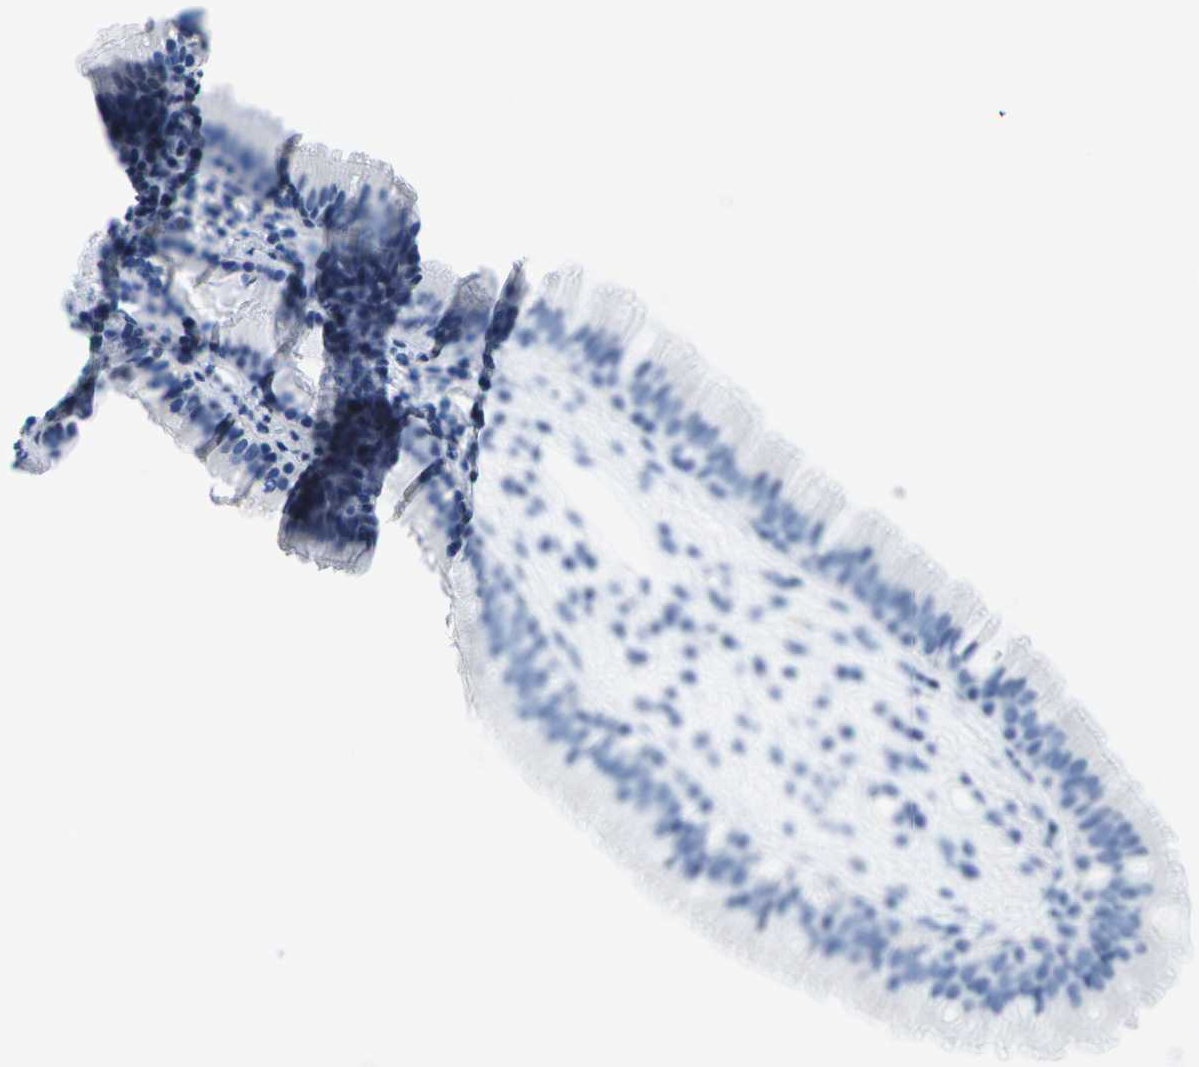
{"staining": {"intensity": "negative", "quantity": "none", "location": "none"}, "tissue": "nasopharynx", "cell_type": "Respiratory epithelial cells", "image_type": "normal", "snomed": [{"axis": "morphology", "description": "Normal tissue, NOS"}, {"axis": "topography", "description": "Nasopharynx"}], "caption": "Immunohistochemistry (IHC) of benign human nasopharynx reveals no expression in respiratory epithelial cells. The staining is performed using DAB brown chromogen with nuclei counter-stained in using hematoxylin.", "gene": "CNN1", "patient": {"sex": "male", "age": 21}}